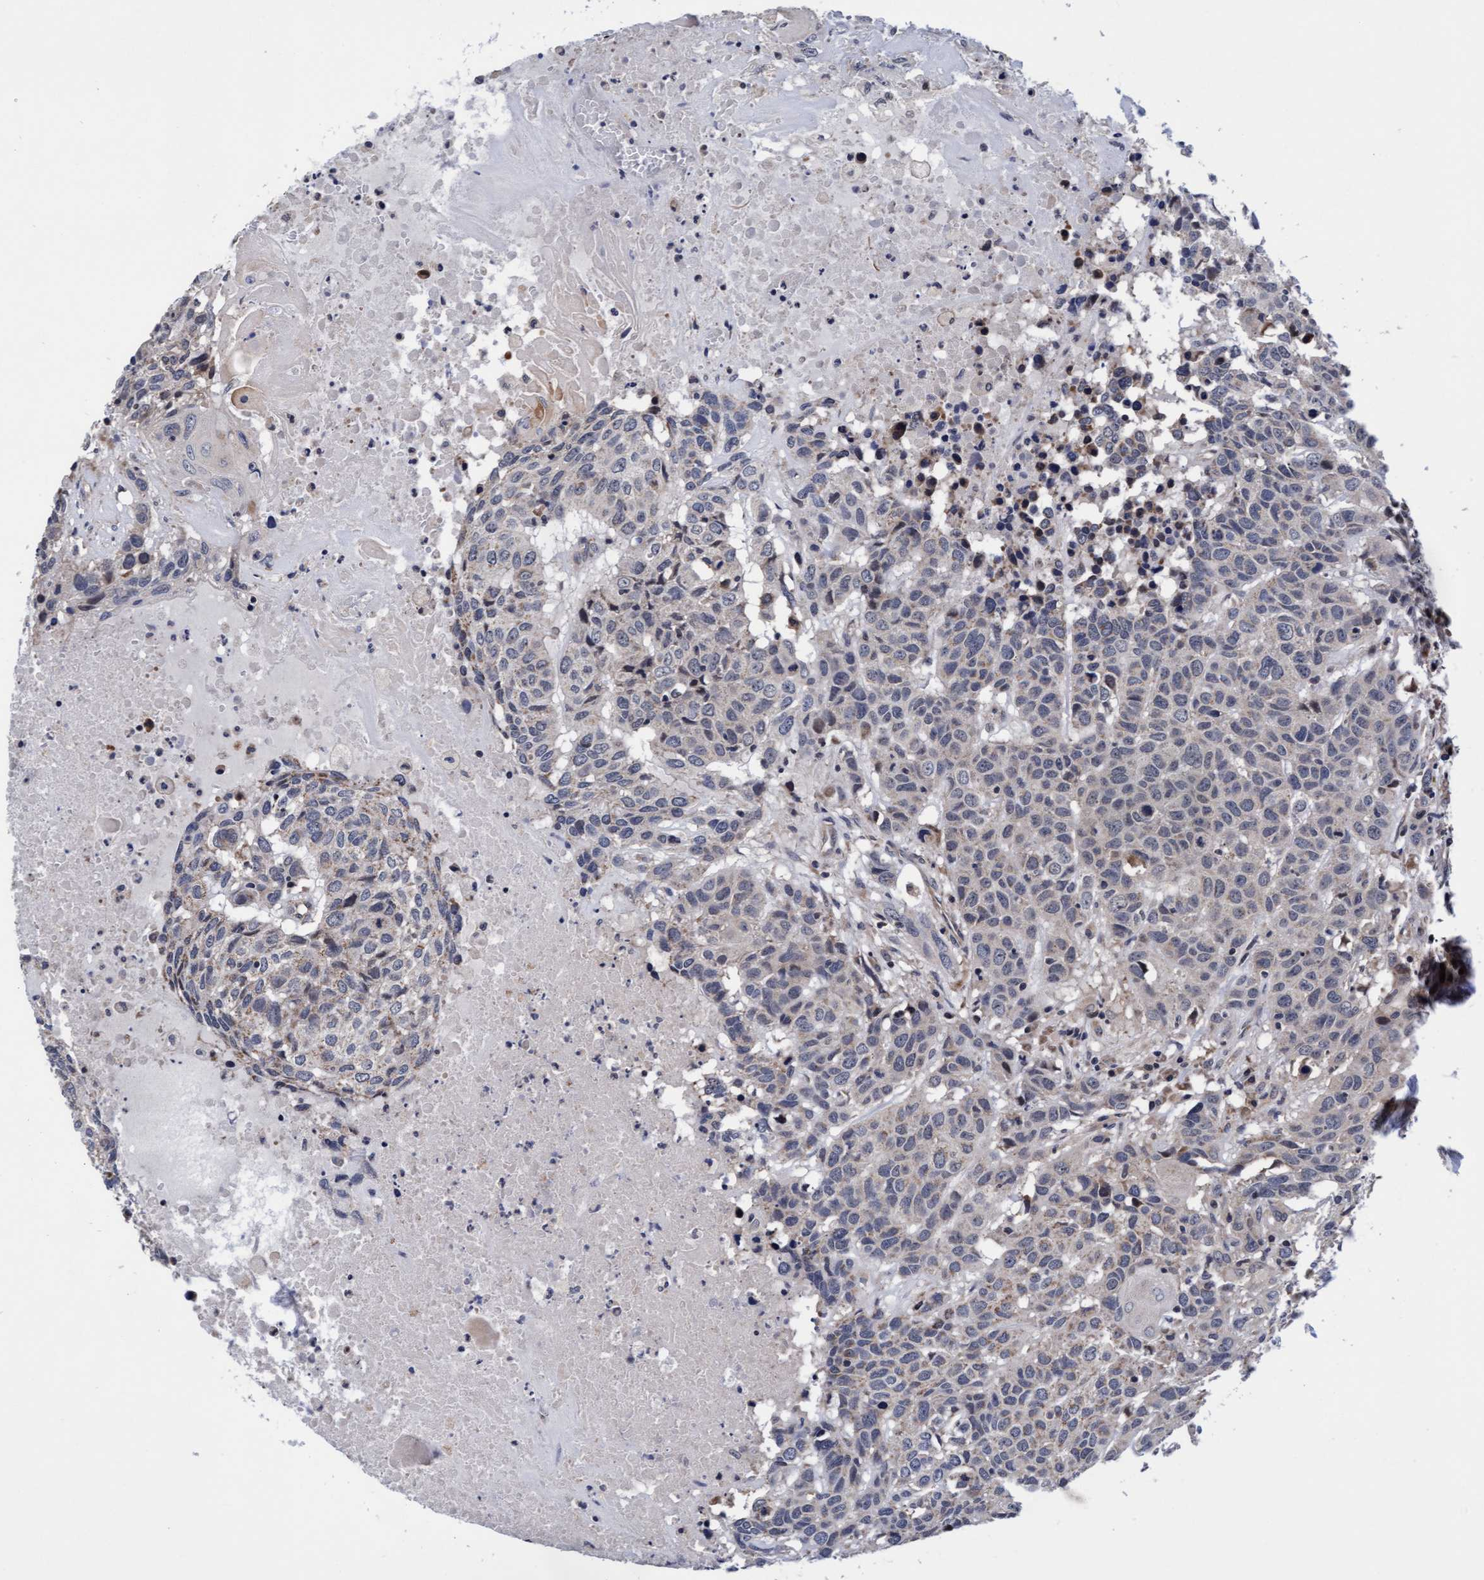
{"staining": {"intensity": "negative", "quantity": "none", "location": "none"}, "tissue": "head and neck cancer", "cell_type": "Tumor cells", "image_type": "cancer", "snomed": [{"axis": "morphology", "description": "Squamous cell carcinoma, NOS"}, {"axis": "topography", "description": "Head-Neck"}], "caption": "This micrograph is of head and neck cancer stained with immunohistochemistry to label a protein in brown with the nuclei are counter-stained blue. There is no staining in tumor cells.", "gene": "EFCAB13", "patient": {"sex": "male", "age": 66}}